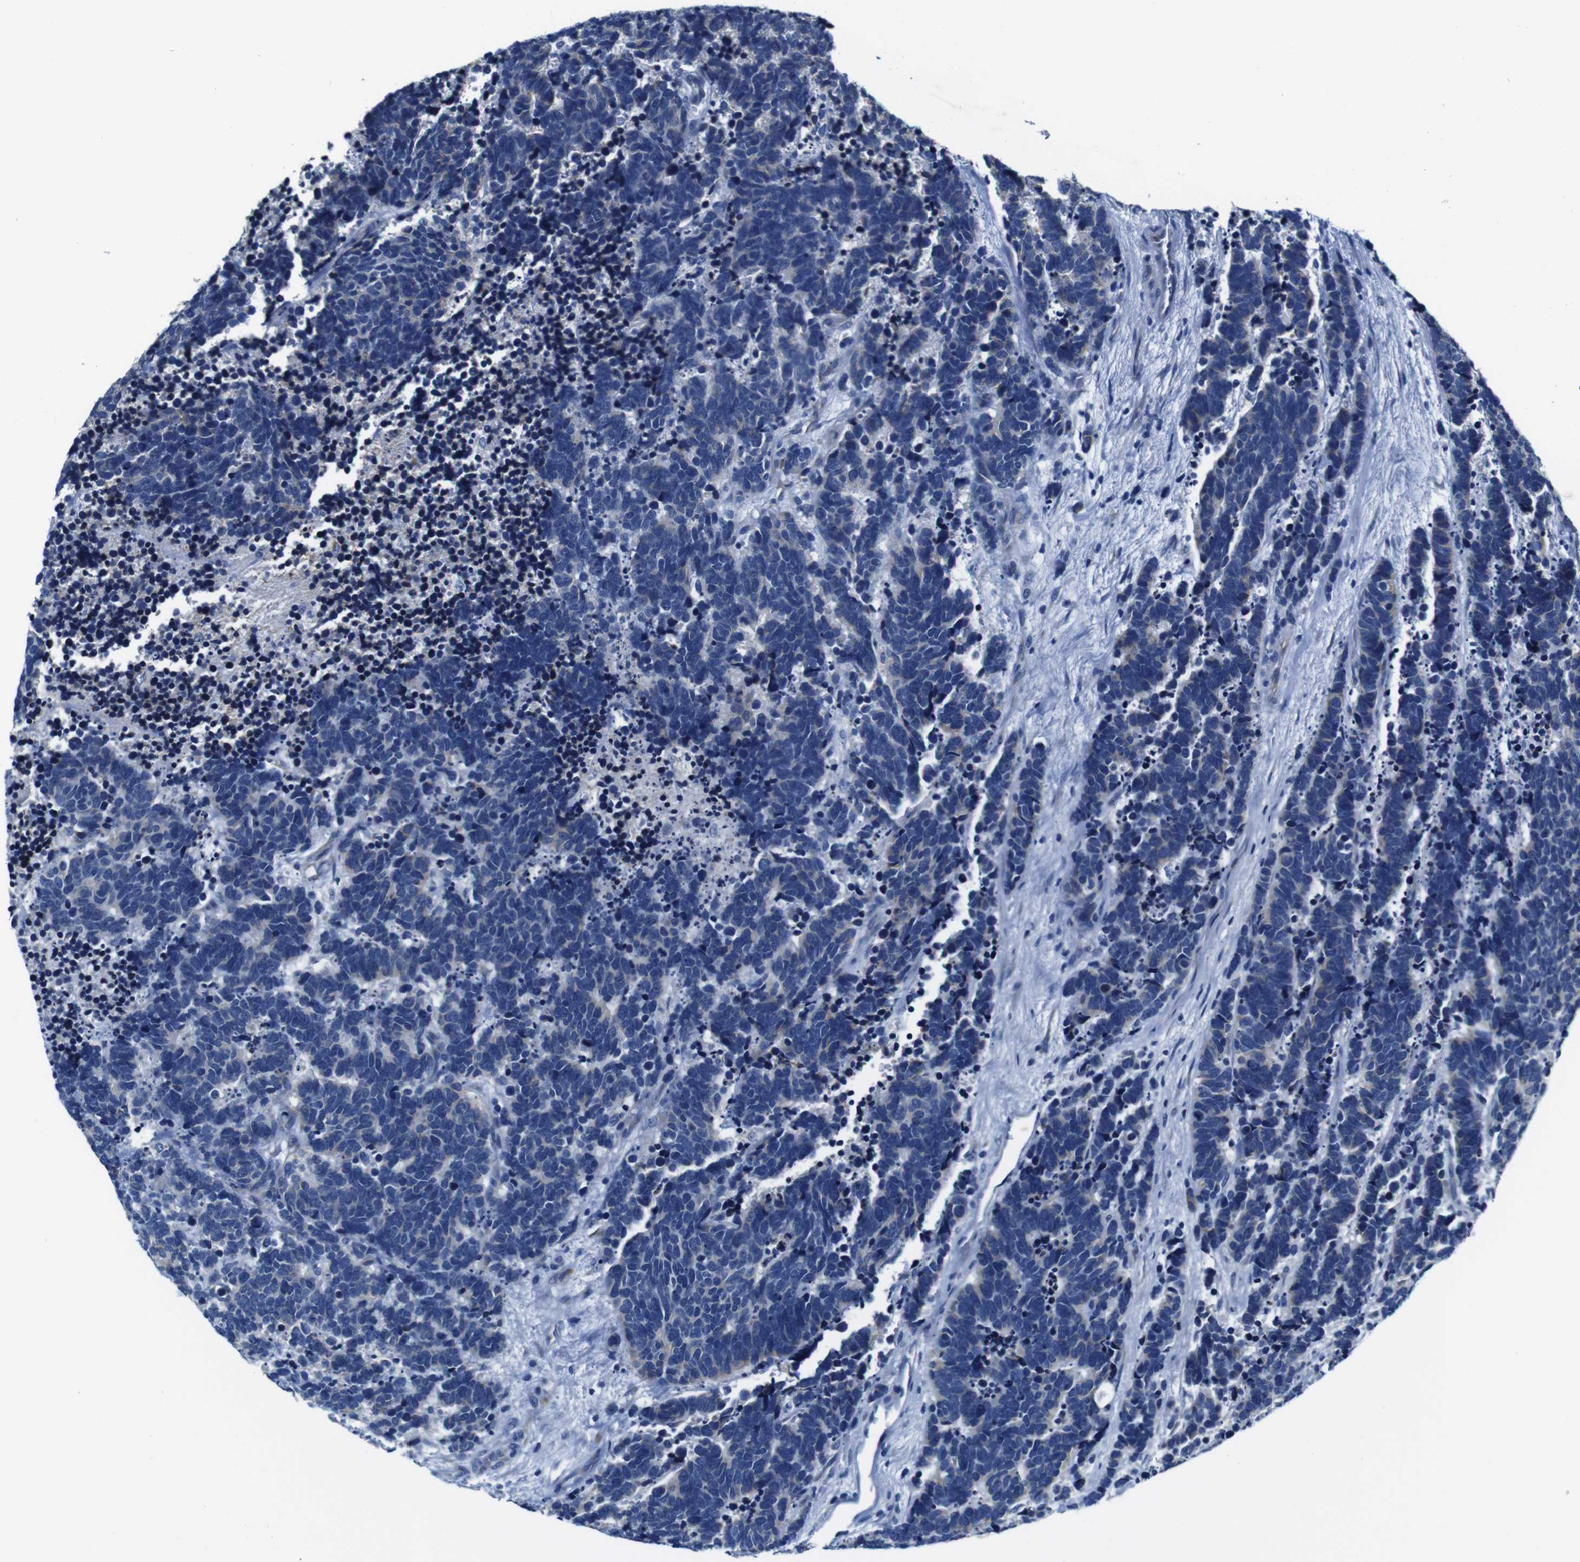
{"staining": {"intensity": "negative", "quantity": "none", "location": "none"}, "tissue": "carcinoid", "cell_type": "Tumor cells", "image_type": "cancer", "snomed": [{"axis": "morphology", "description": "Carcinoma, NOS"}, {"axis": "morphology", "description": "Carcinoid, malignant, NOS"}, {"axis": "topography", "description": "Urinary bladder"}], "caption": "Human malignant carcinoid stained for a protein using IHC demonstrates no positivity in tumor cells.", "gene": "SNX19", "patient": {"sex": "male", "age": 57}}